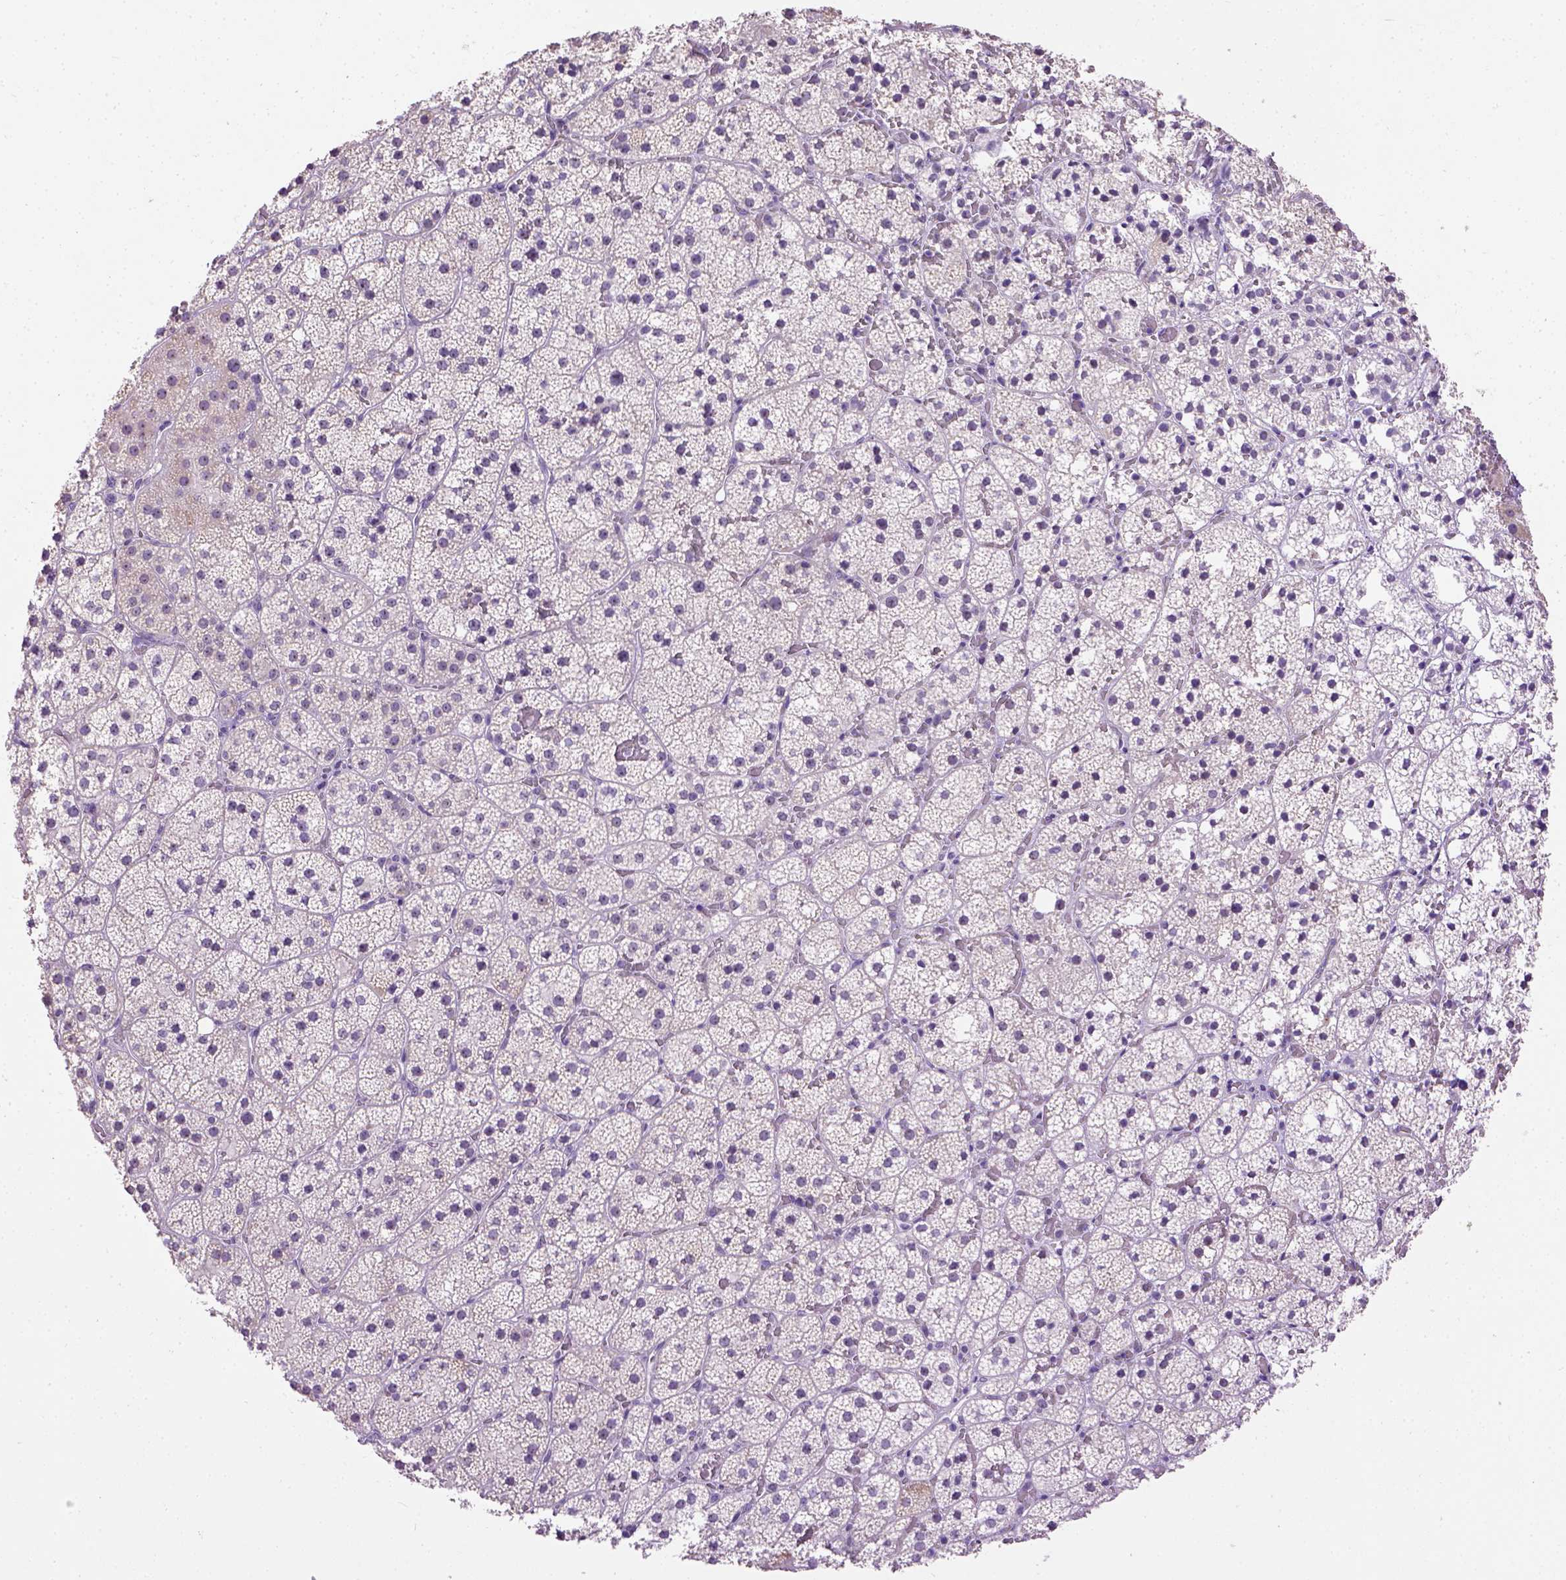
{"staining": {"intensity": "negative", "quantity": "none", "location": "none"}, "tissue": "adrenal gland", "cell_type": "Glandular cells", "image_type": "normal", "snomed": [{"axis": "morphology", "description": "Normal tissue, NOS"}, {"axis": "topography", "description": "Adrenal gland"}], "caption": "A high-resolution histopathology image shows IHC staining of benign adrenal gland, which shows no significant staining in glandular cells.", "gene": "UTP4", "patient": {"sex": "male", "age": 53}}